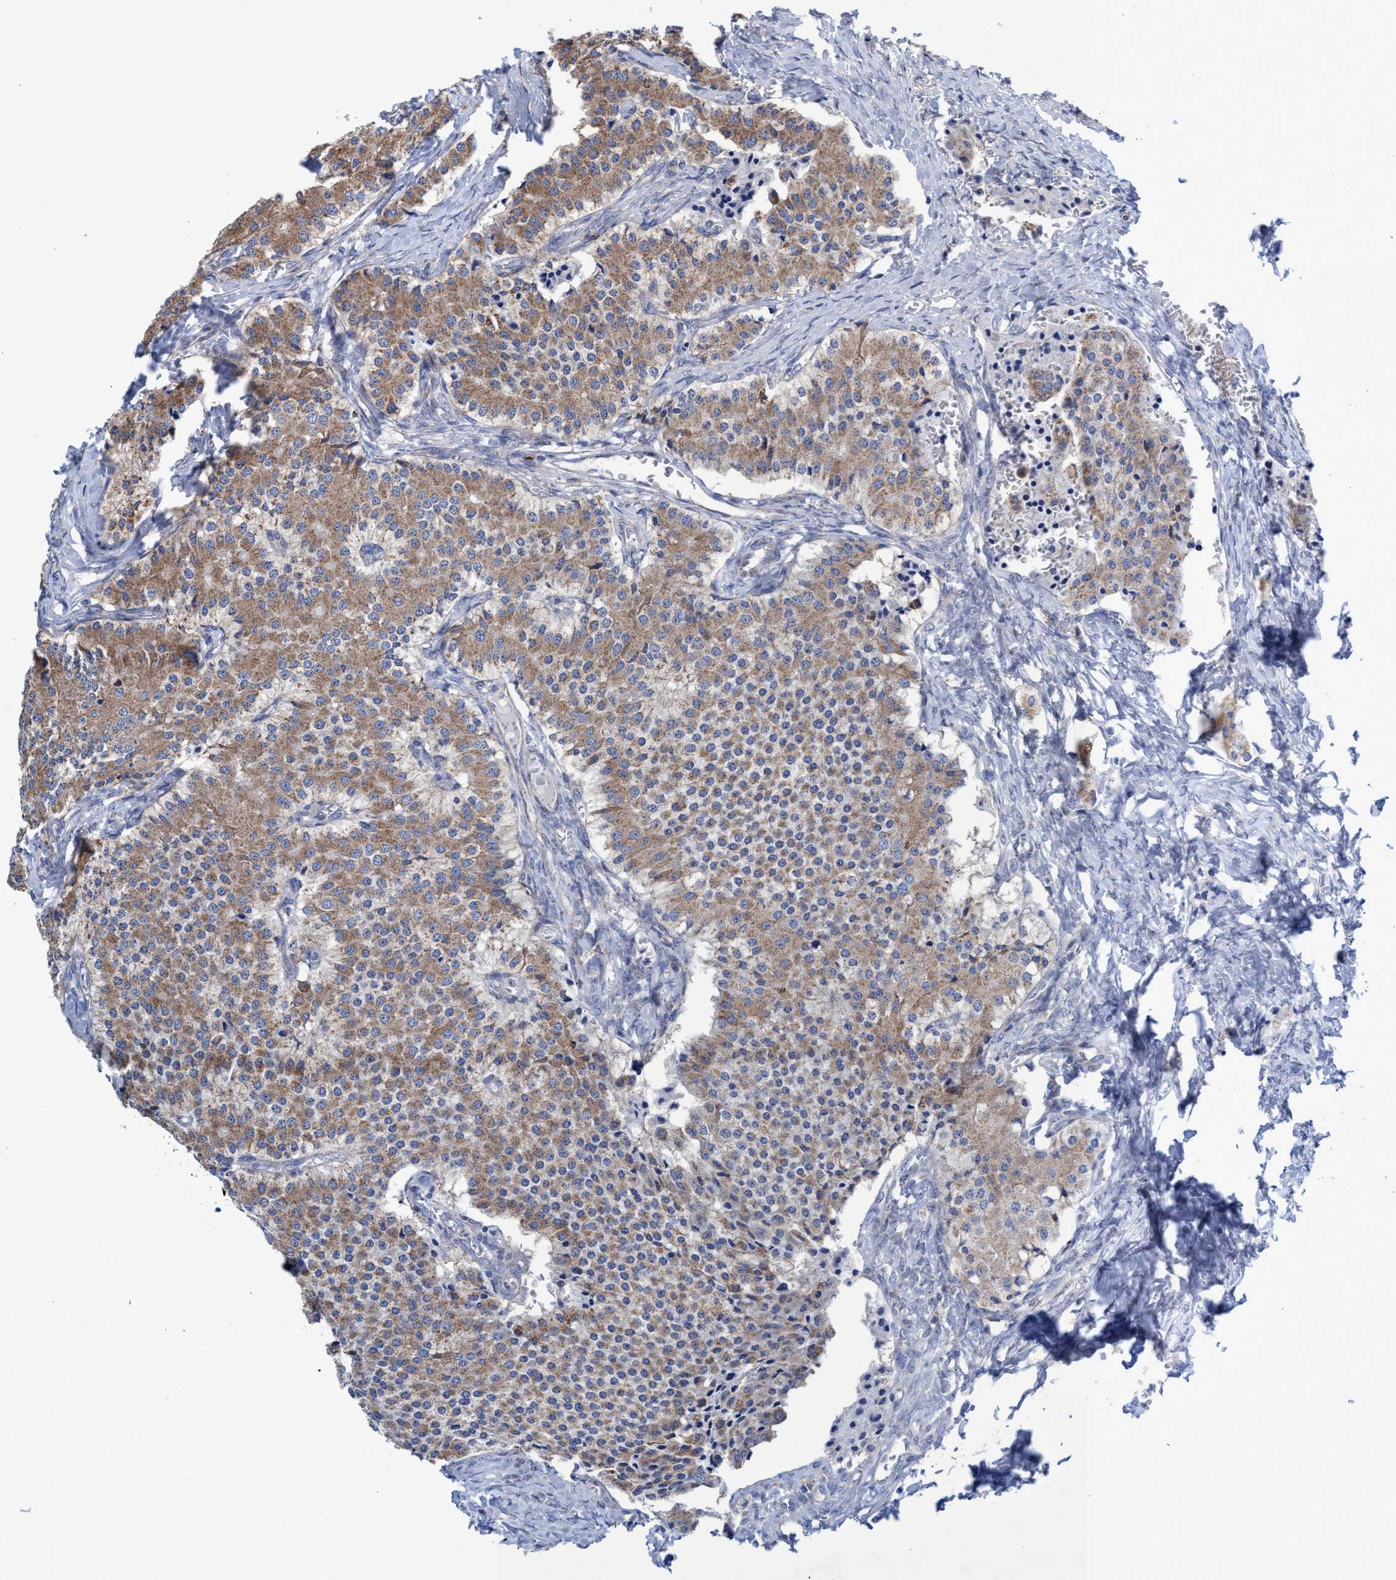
{"staining": {"intensity": "moderate", "quantity": ">75%", "location": "cytoplasmic/membranous"}, "tissue": "carcinoid", "cell_type": "Tumor cells", "image_type": "cancer", "snomed": [{"axis": "morphology", "description": "Carcinoid, malignant, NOS"}, {"axis": "topography", "description": "Colon"}], "caption": "Protein staining of malignant carcinoid tissue shows moderate cytoplasmic/membranous expression in approximately >75% of tumor cells.", "gene": "ZNF750", "patient": {"sex": "female", "age": 52}}